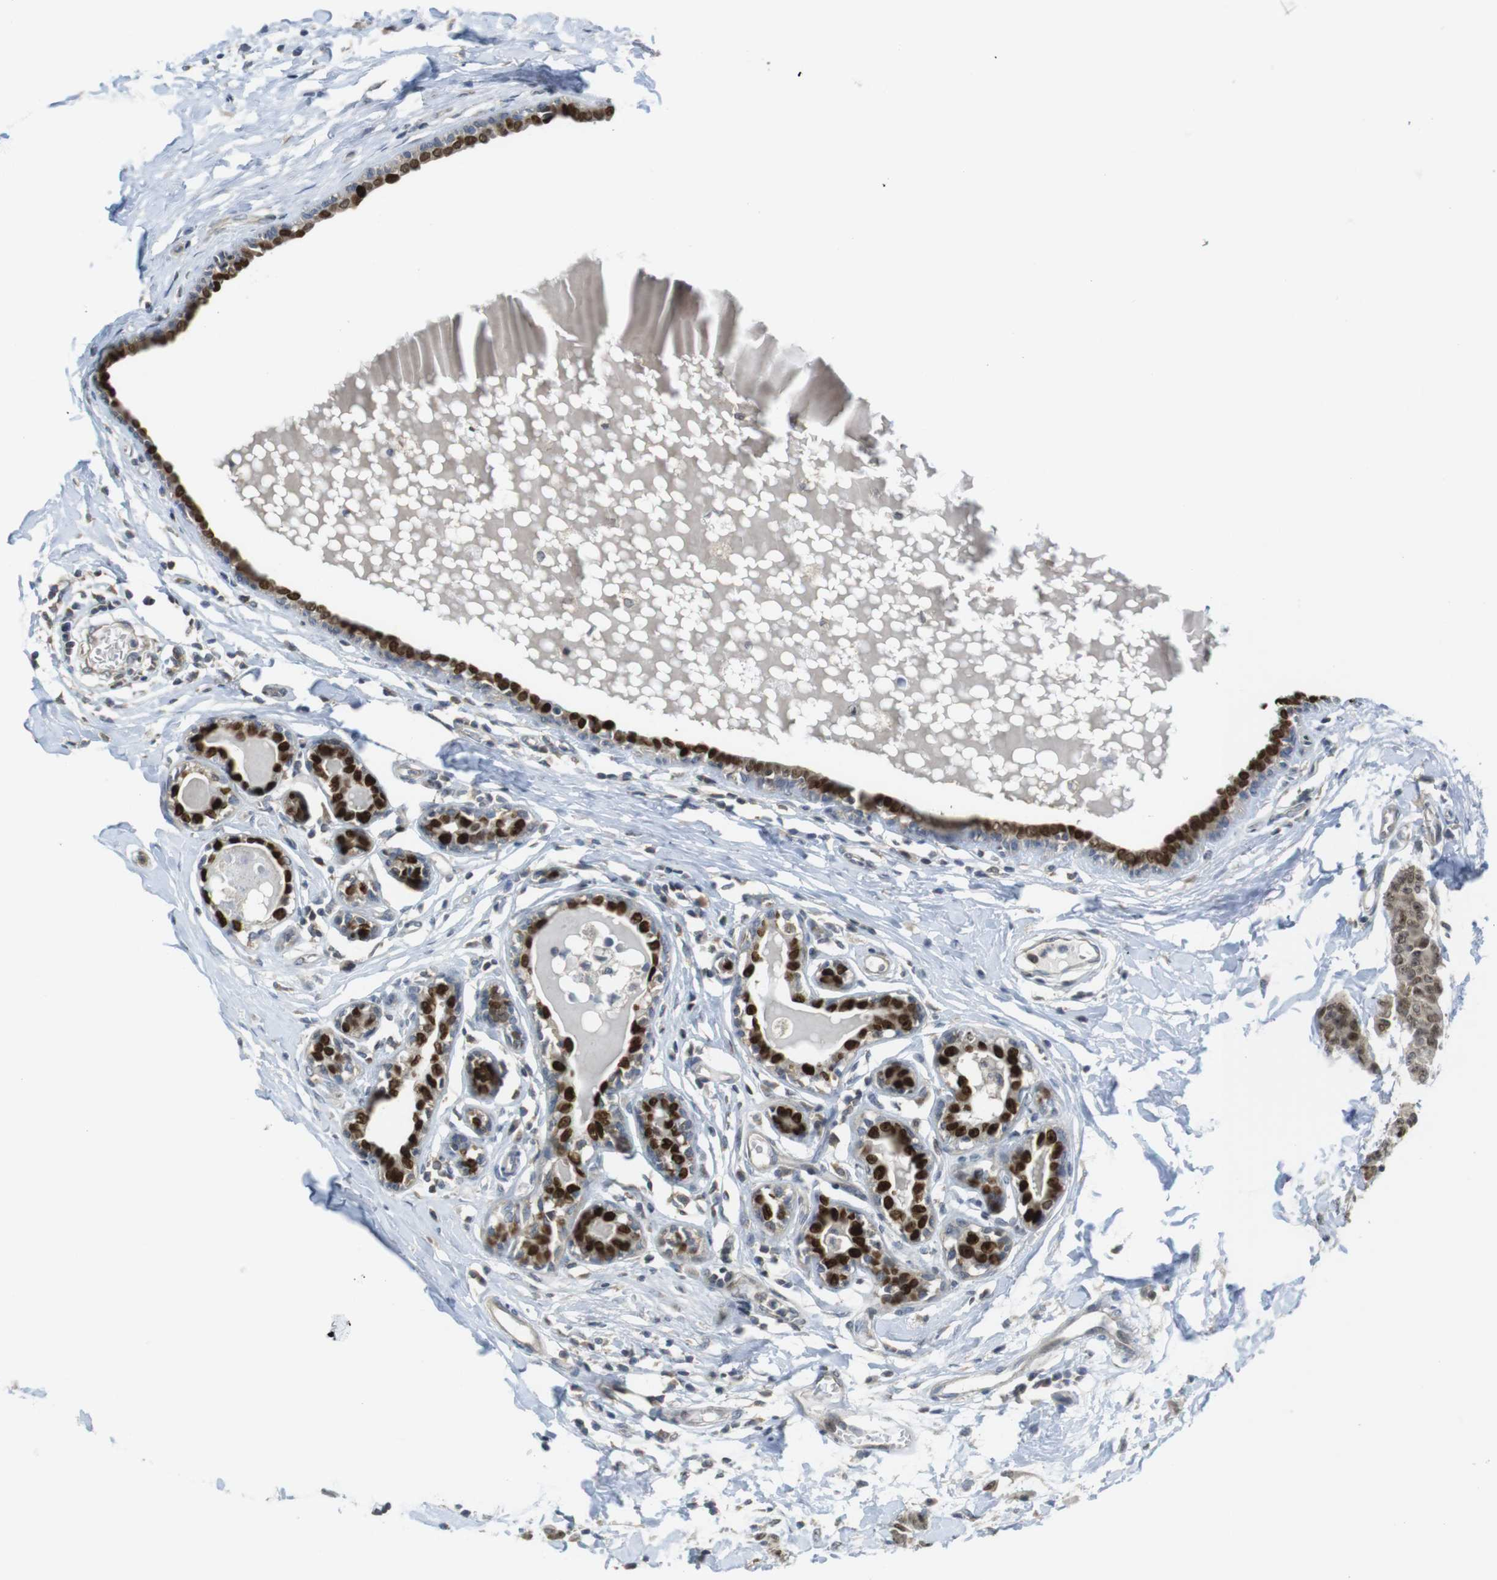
{"staining": {"intensity": "strong", "quantity": ">75%", "location": "nuclear"}, "tissue": "breast cancer", "cell_type": "Tumor cells", "image_type": "cancer", "snomed": [{"axis": "morphology", "description": "Normal tissue, NOS"}, {"axis": "morphology", "description": "Duct carcinoma"}, {"axis": "topography", "description": "Breast"}], "caption": "Breast intraductal carcinoma was stained to show a protein in brown. There is high levels of strong nuclear staining in approximately >75% of tumor cells. The staining was performed using DAB (3,3'-diaminobenzidine) to visualize the protein expression in brown, while the nuclei were stained in blue with hematoxylin (Magnification: 20x).", "gene": "RCC1", "patient": {"sex": "female", "age": 40}}